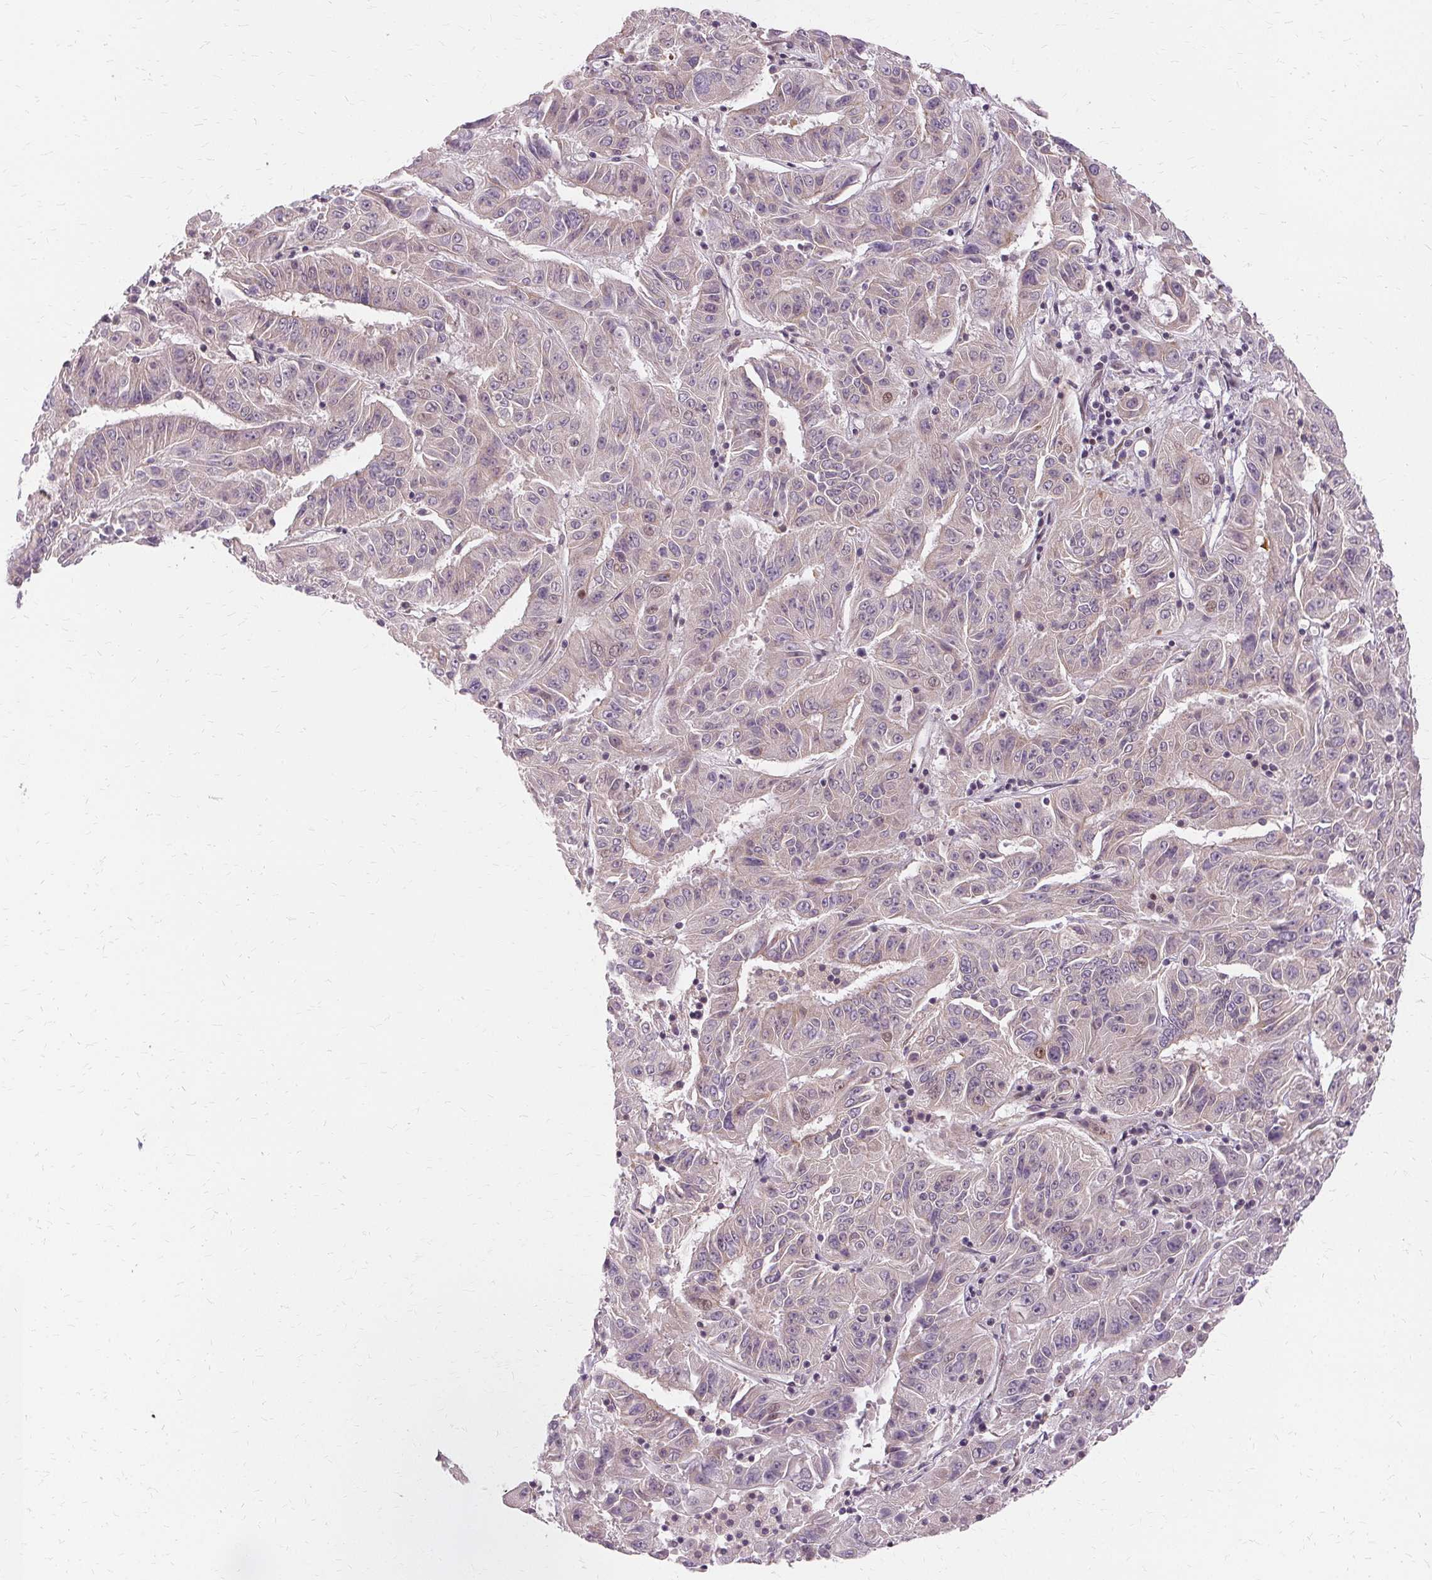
{"staining": {"intensity": "negative", "quantity": "none", "location": "none"}, "tissue": "pancreatic cancer", "cell_type": "Tumor cells", "image_type": "cancer", "snomed": [{"axis": "morphology", "description": "Adenocarcinoma, NOS"}, {"axis": "topography", "description": "Pancreas"}], "caption": "The image reveals no significant expression in tumor cells of adenocarcinoma (pancreatic).", "gene": "USP8", "patient": {"sex": "male", "age": 63}}